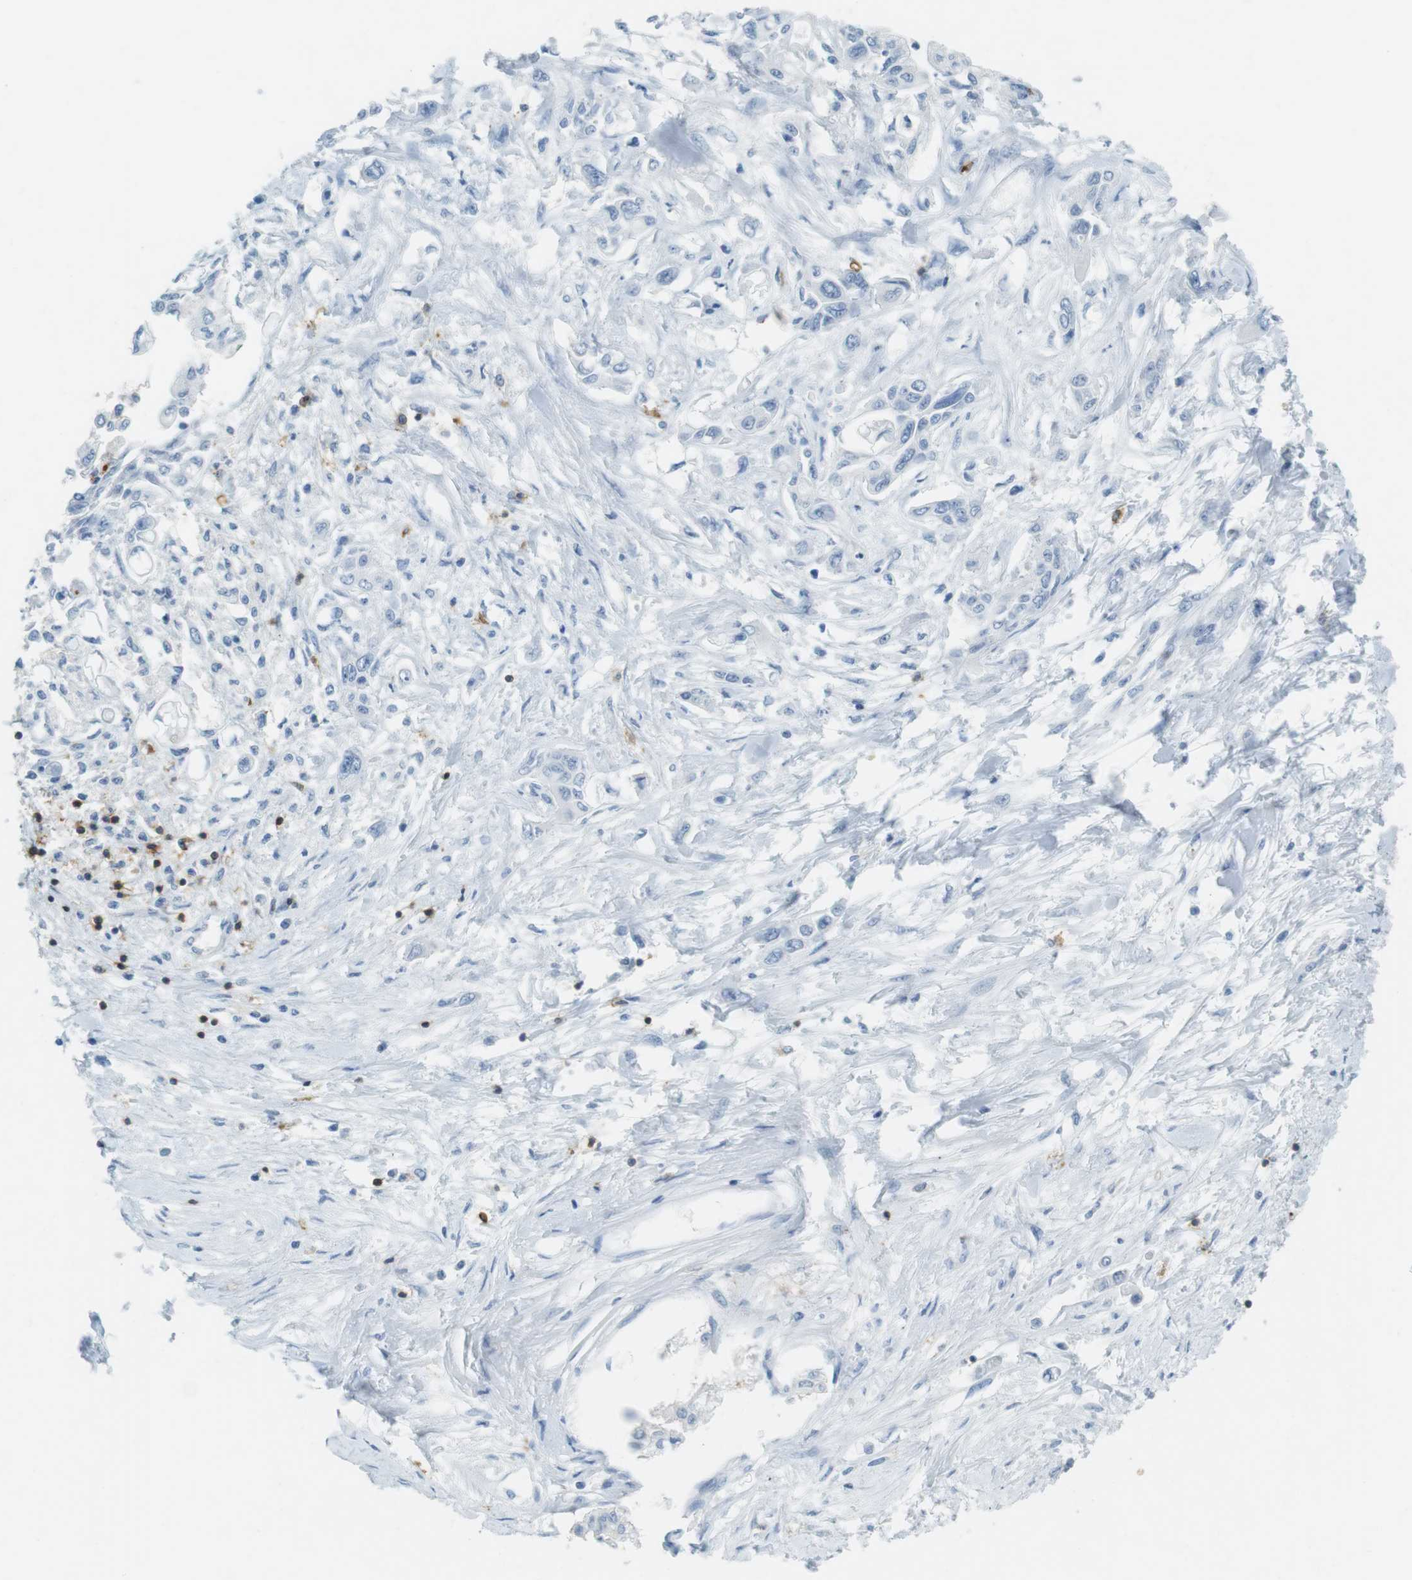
{"staining": {"intensity": "negative", "quantity": "none", "location": "none"}, "tissue": "pancreatic cancer", "cell_type": "Tumor cells", "image_type": "cancer", "snomed": [{"axis": "morphology", "description": "Adenocarcinoma, NOS"}, {"axis": "topography", "description": "Pancreas"}], "caption": "The immunohistochemistry photomicrograph has no significant staining in tumor cells of pancreatic cancer tissue. The staining was performed using DAB (3,3'-diaminobenzidine) to visualize the protein expression in brown, while the nuclei were stained in blue with hematoxylin (Magnification: 20x).", "gene": "LAT", "patient": {"sex": "female", "age": 77}}